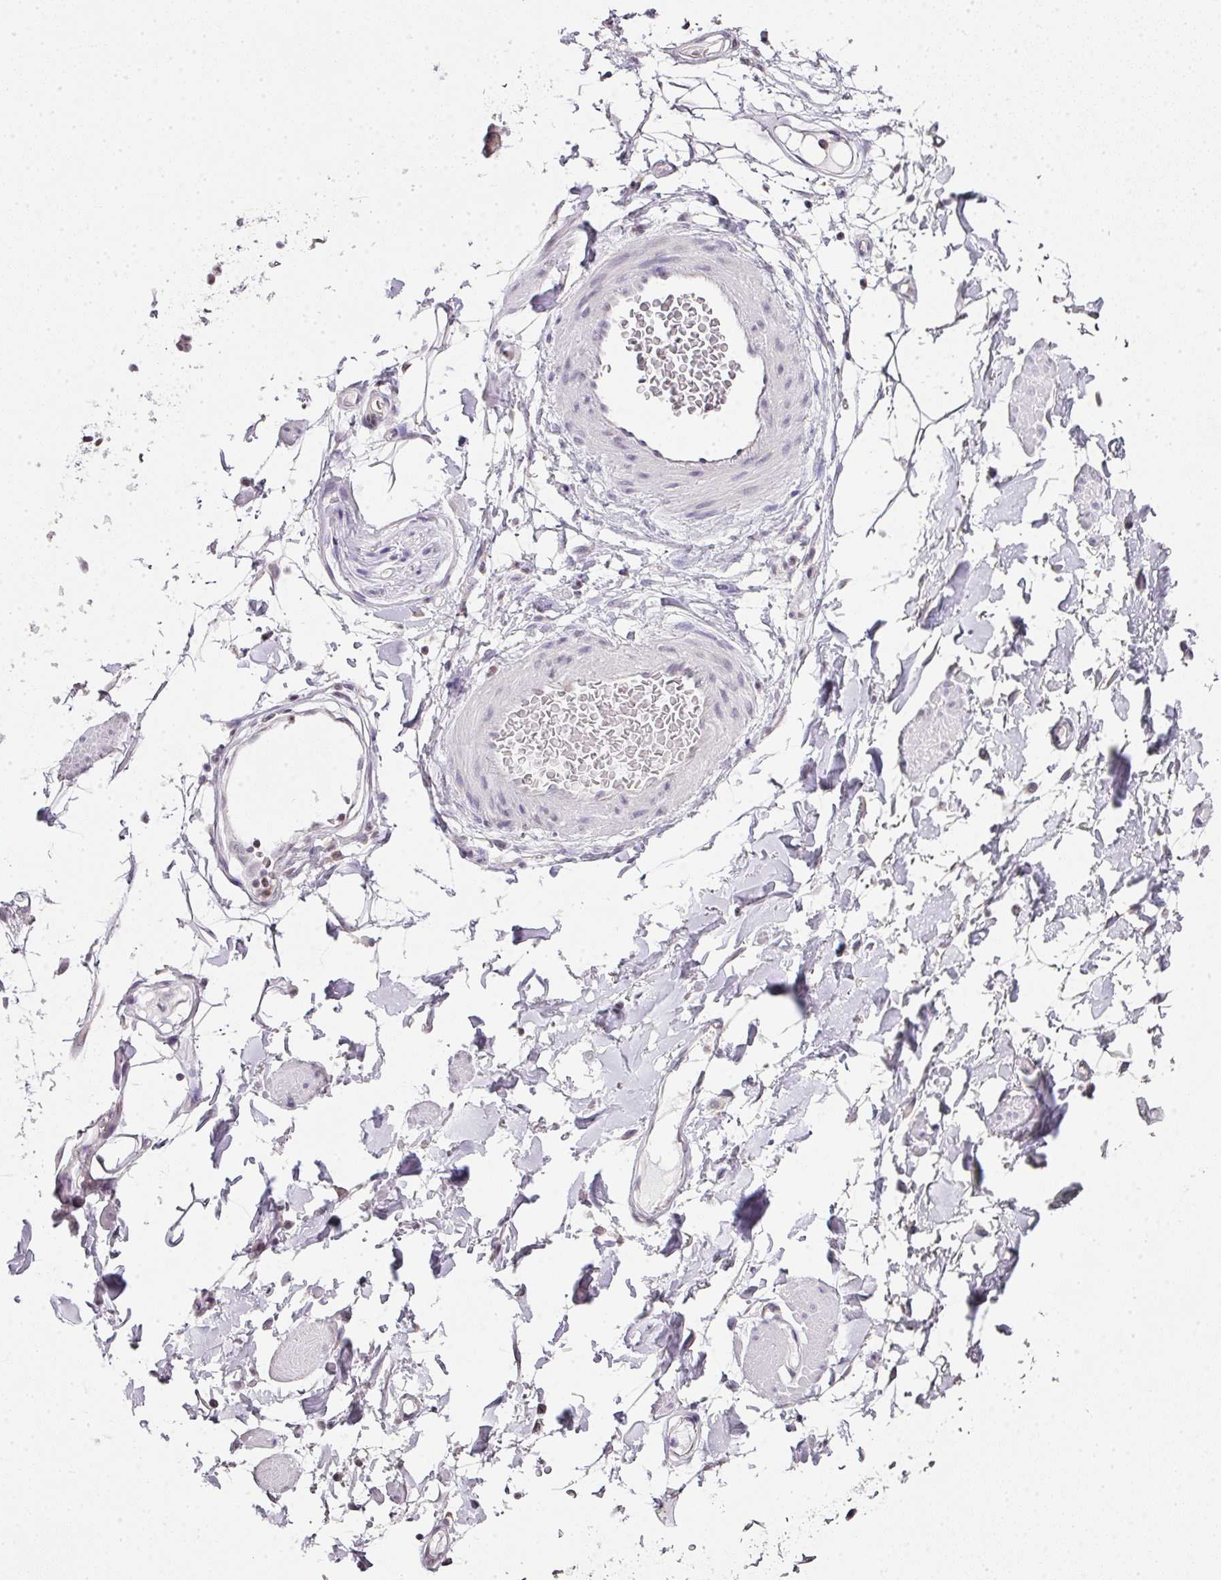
{"staining": {"intensity": "negative", "quantity": "none", "location": "none"}, "tissue": "adipose tissue", "cell_type": "Adipocytes", "image_type": "normal", "snomed": [{"axis": "morphology", "description": "Normal tissue, NOS"}, {"axis": "topography", "description": "Vulva"}, {"axis": "topography", "description": "Peripheral nerve tissue"}], "caption": "Protein analysis of unremarkable adipose tissue demonstrates no significant expression in adipocytes.", "gene": "FAM32A", "patient": {"sex": "female", "age": 68}}